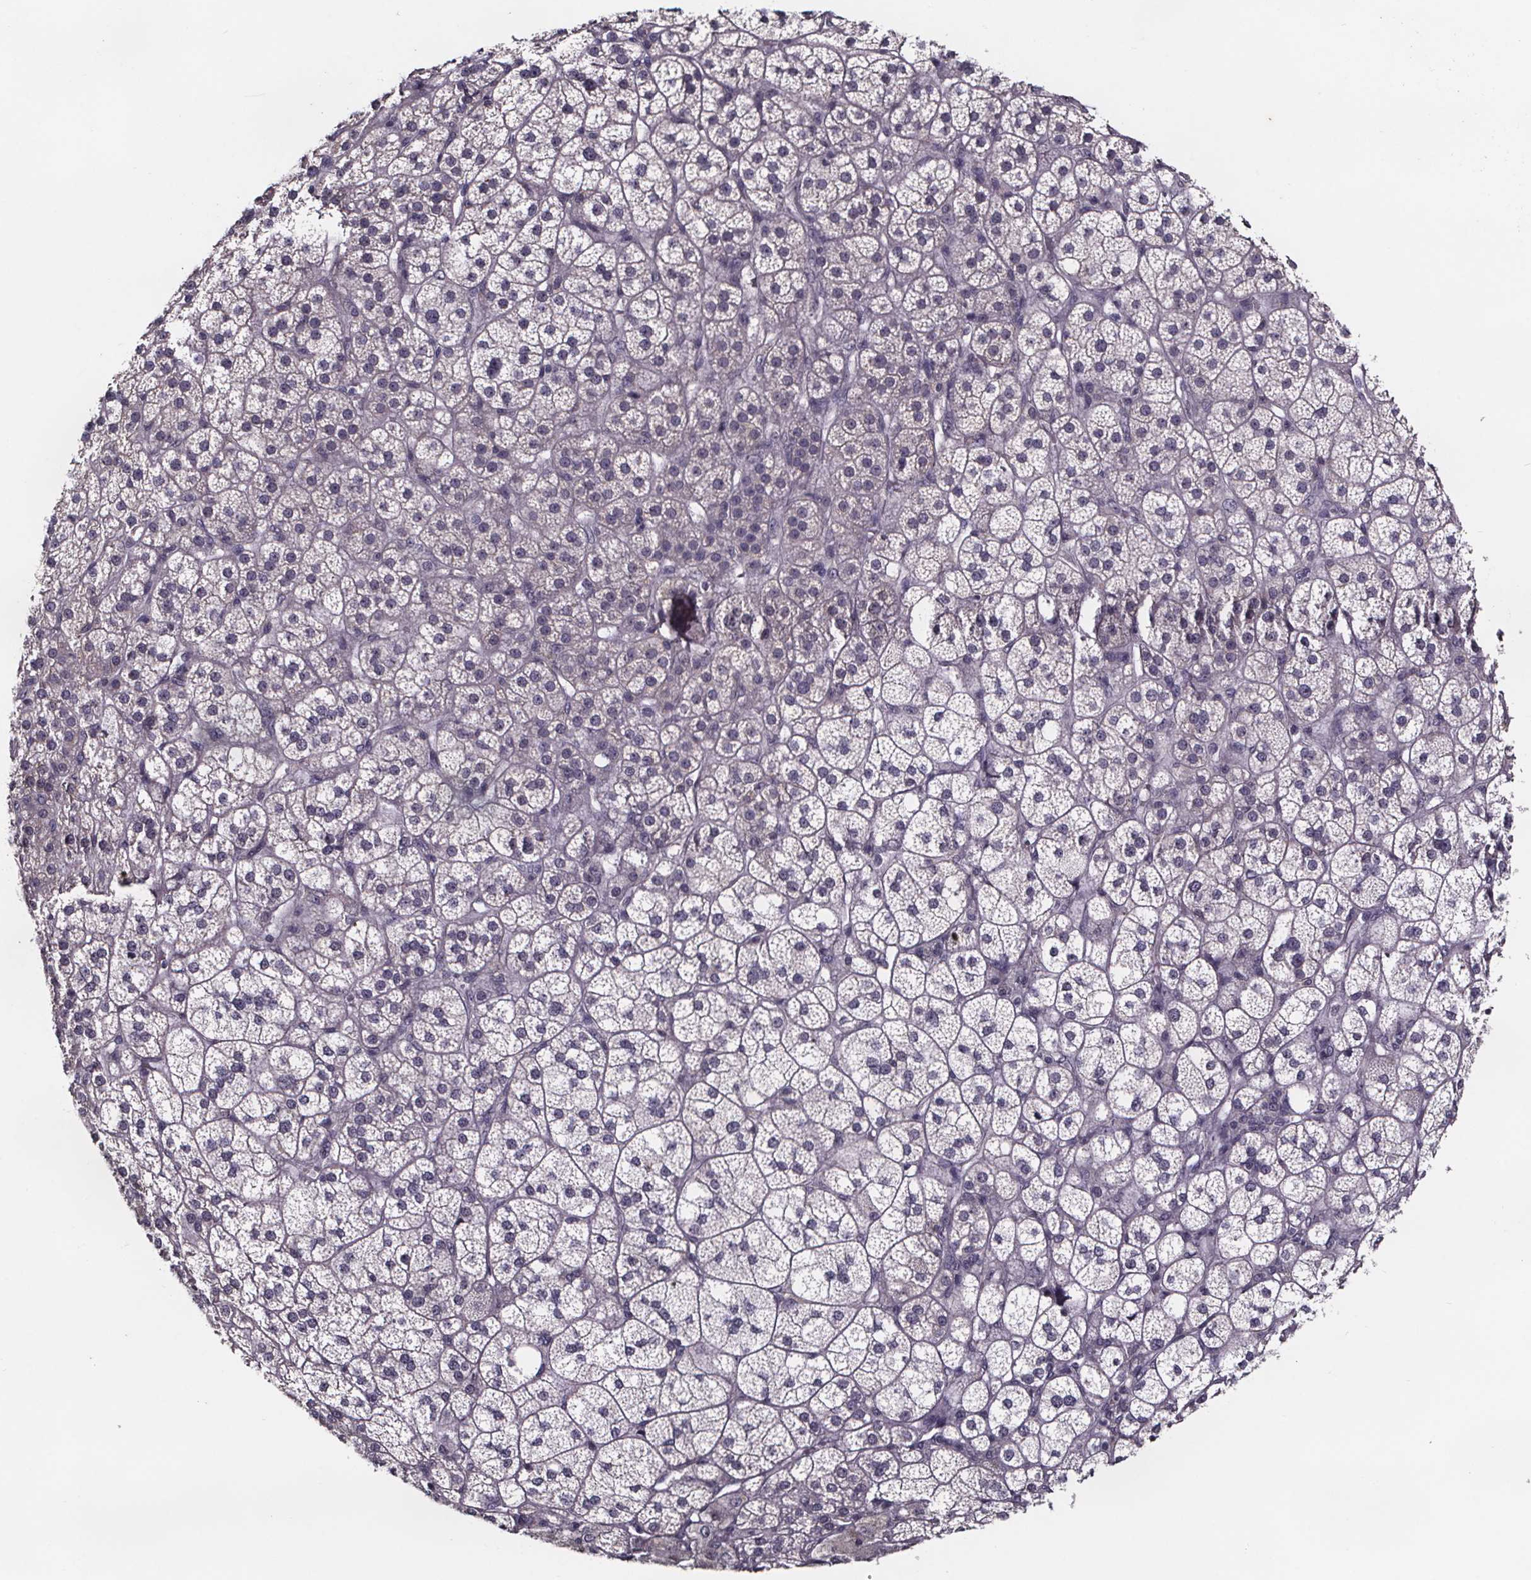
{"staining": {"intensity": "negative", "quantity": "none", "location": "none"}, "tissue": "adrenal gland", "cell_type": "Glandular cells", "image_type": "normal", "snomed": [{"axis": "morphology", "description": "Normal tissue, NOS"}, {"axis": "topography", "description": "Adrenal gland"}], "caption": "IHC histopathology image of benign adrenal gland: human adrenal gland stained with DAB exhibits no significant protein expression in glandular cells.", "gene": "NPHP4", "patient": {"sex": "female", "age": 60}}